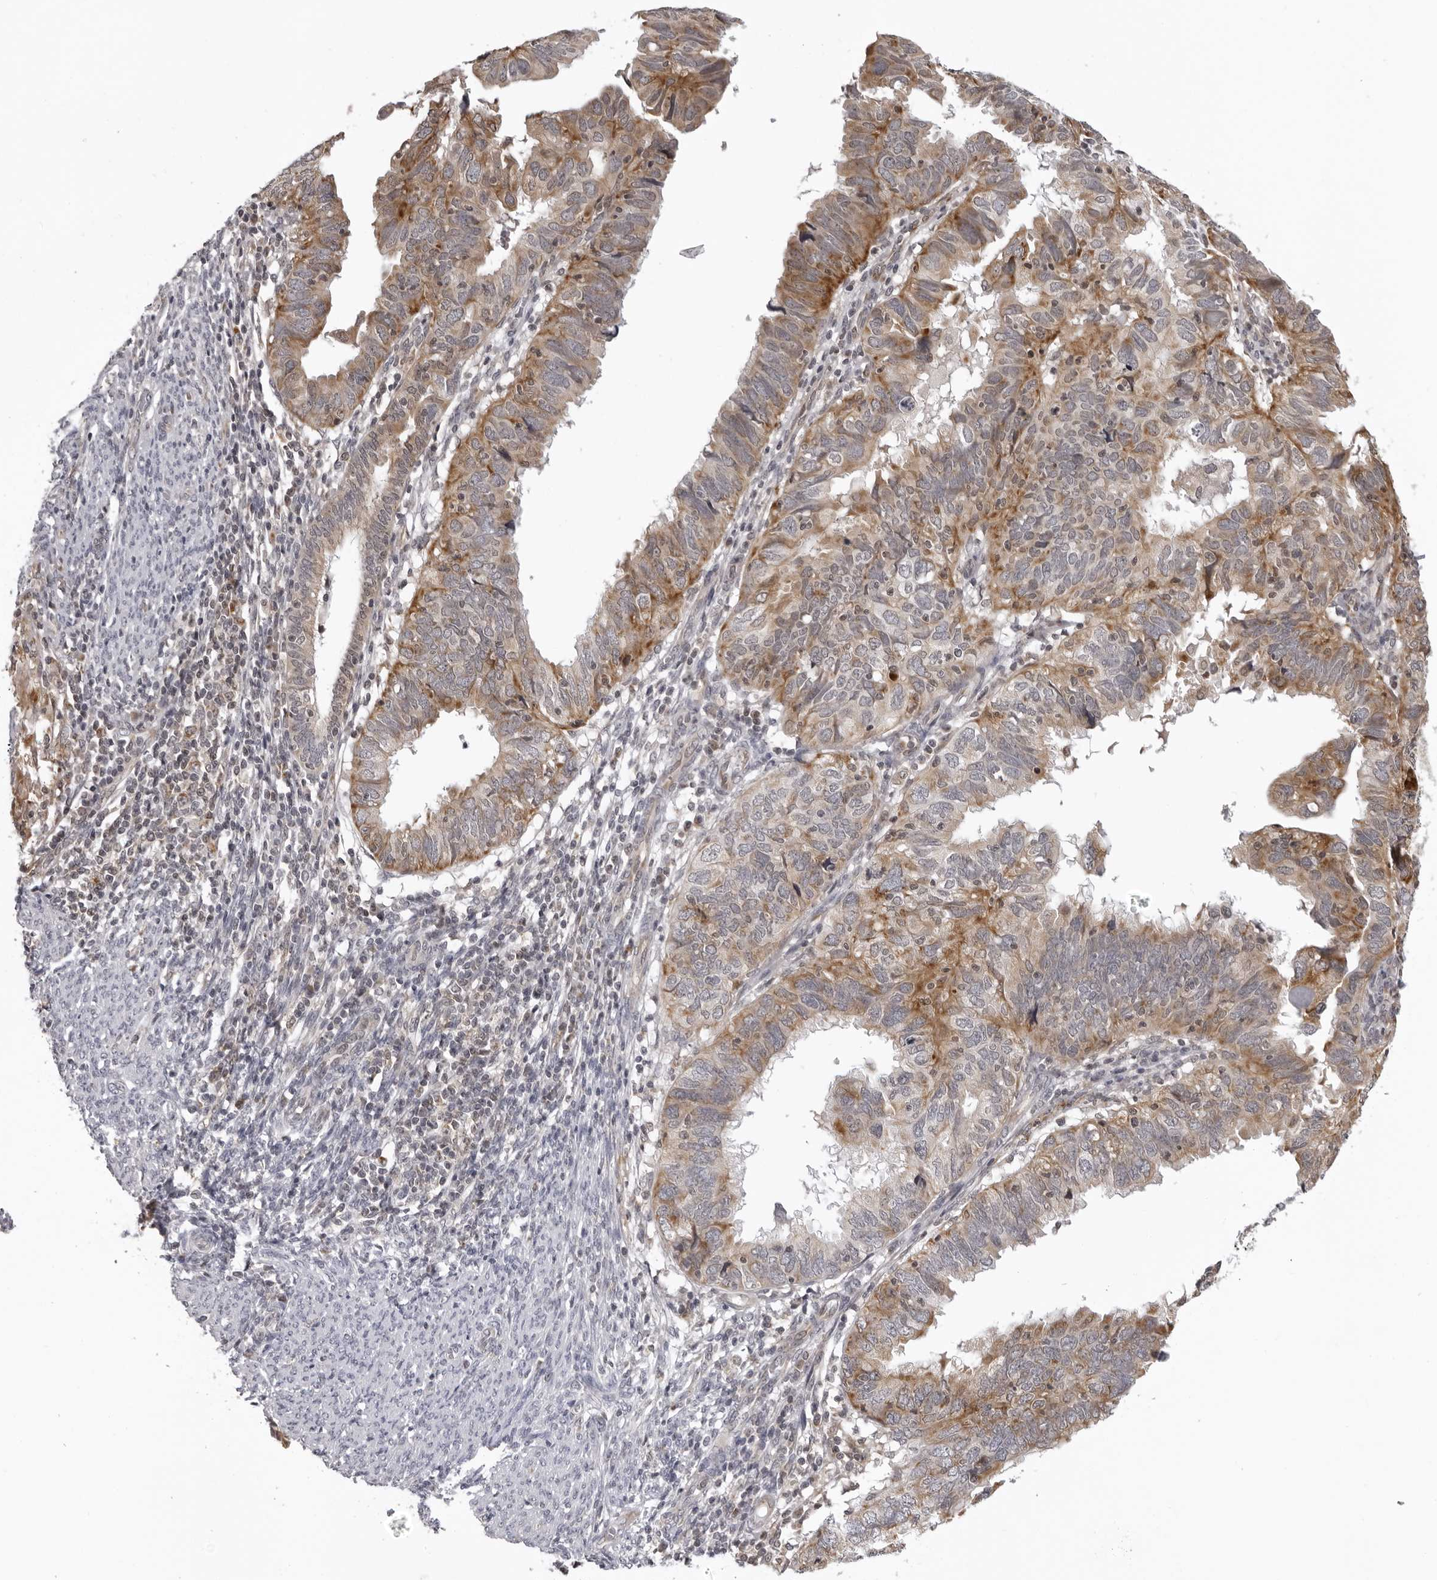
{"staining": {"intensity": "moderate", "quantity": "25%-75%", "location": "cytoplasmic/membranous"}, "tissue": "endometrial cancer", "cell_type": "Tumor cells", "image_type": "cancer", "snomed": [{"axis": "morphology", "description": "Adenocarcinoma, NOS"}, {"axis": "topography", "description": "Uterus"}], "caption": "There is medium levels of moderate cytoplasmic/membranous staining in tumor cells of endometrial cancer, as demonstrated by immunohistochemical staining (brown color).", "gene": "MRPS15", "patient": {"sex": "female", "age": 77}}